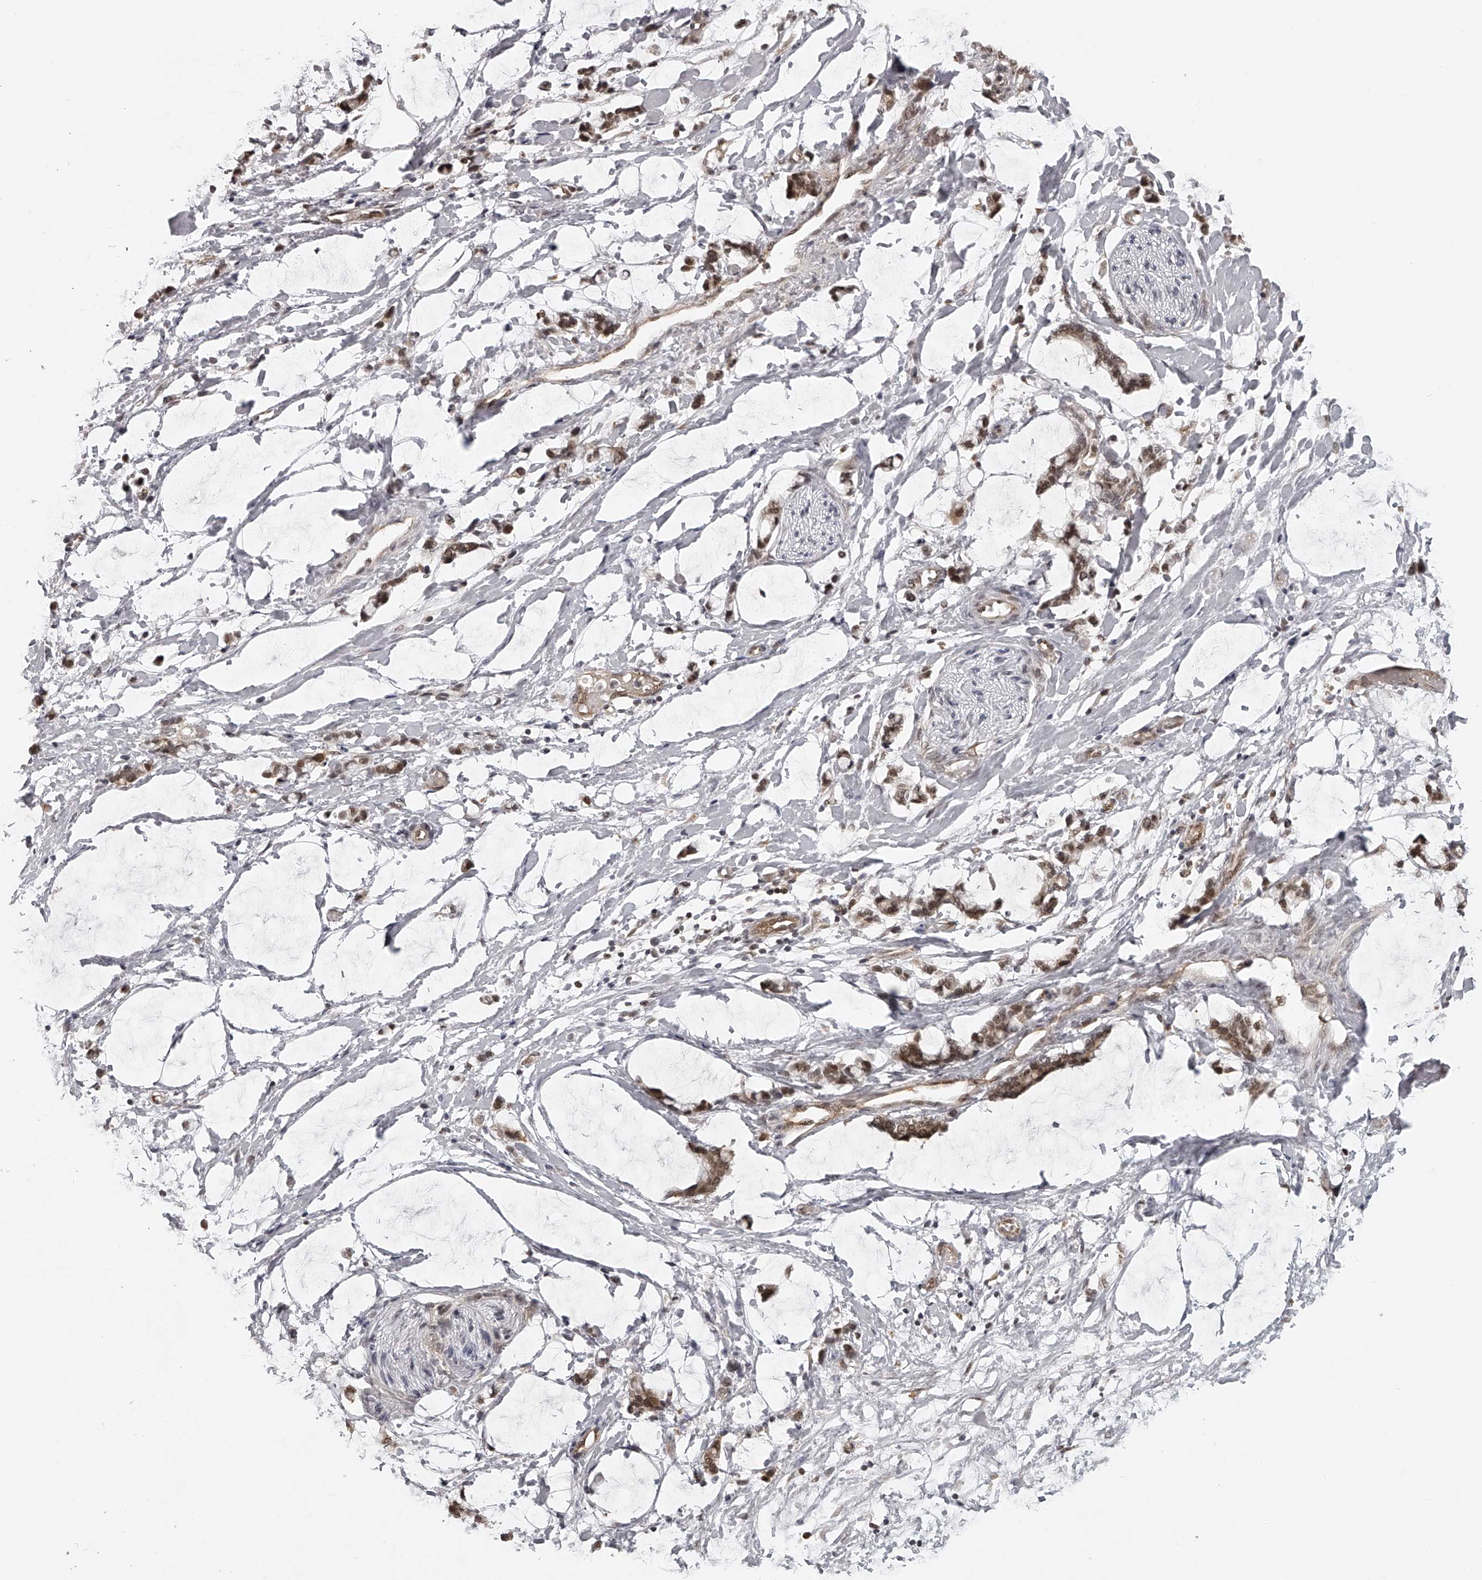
{"staining": {"intensity": "negative", "quantity": "none", "location": "none"}, "tissue": "adipose tissue", "cell_type": "Adipocytes", "image_type": "normal", "snomed": [{"axis": "morphology", "description": "Normal tissue, NOS"}, {"axis": "morphology", "description": "Adenocarcinoma, NOS"}, {"axis": "topography", "description": "Colon"}, {"axis": "topography", "description": "Peripheral nerve tissue"}], "caption": "Immunohistochemistry (IHC) micrograph of benign adipose tissue: human adipose tissue stained with DAB reveals no significant protein positivity in adipocytes. (Immunohistochemistry, brightfield microscopy, high magnification).", "gene": "ODF2L", "patient": {"sex": "male", "age": 14}}